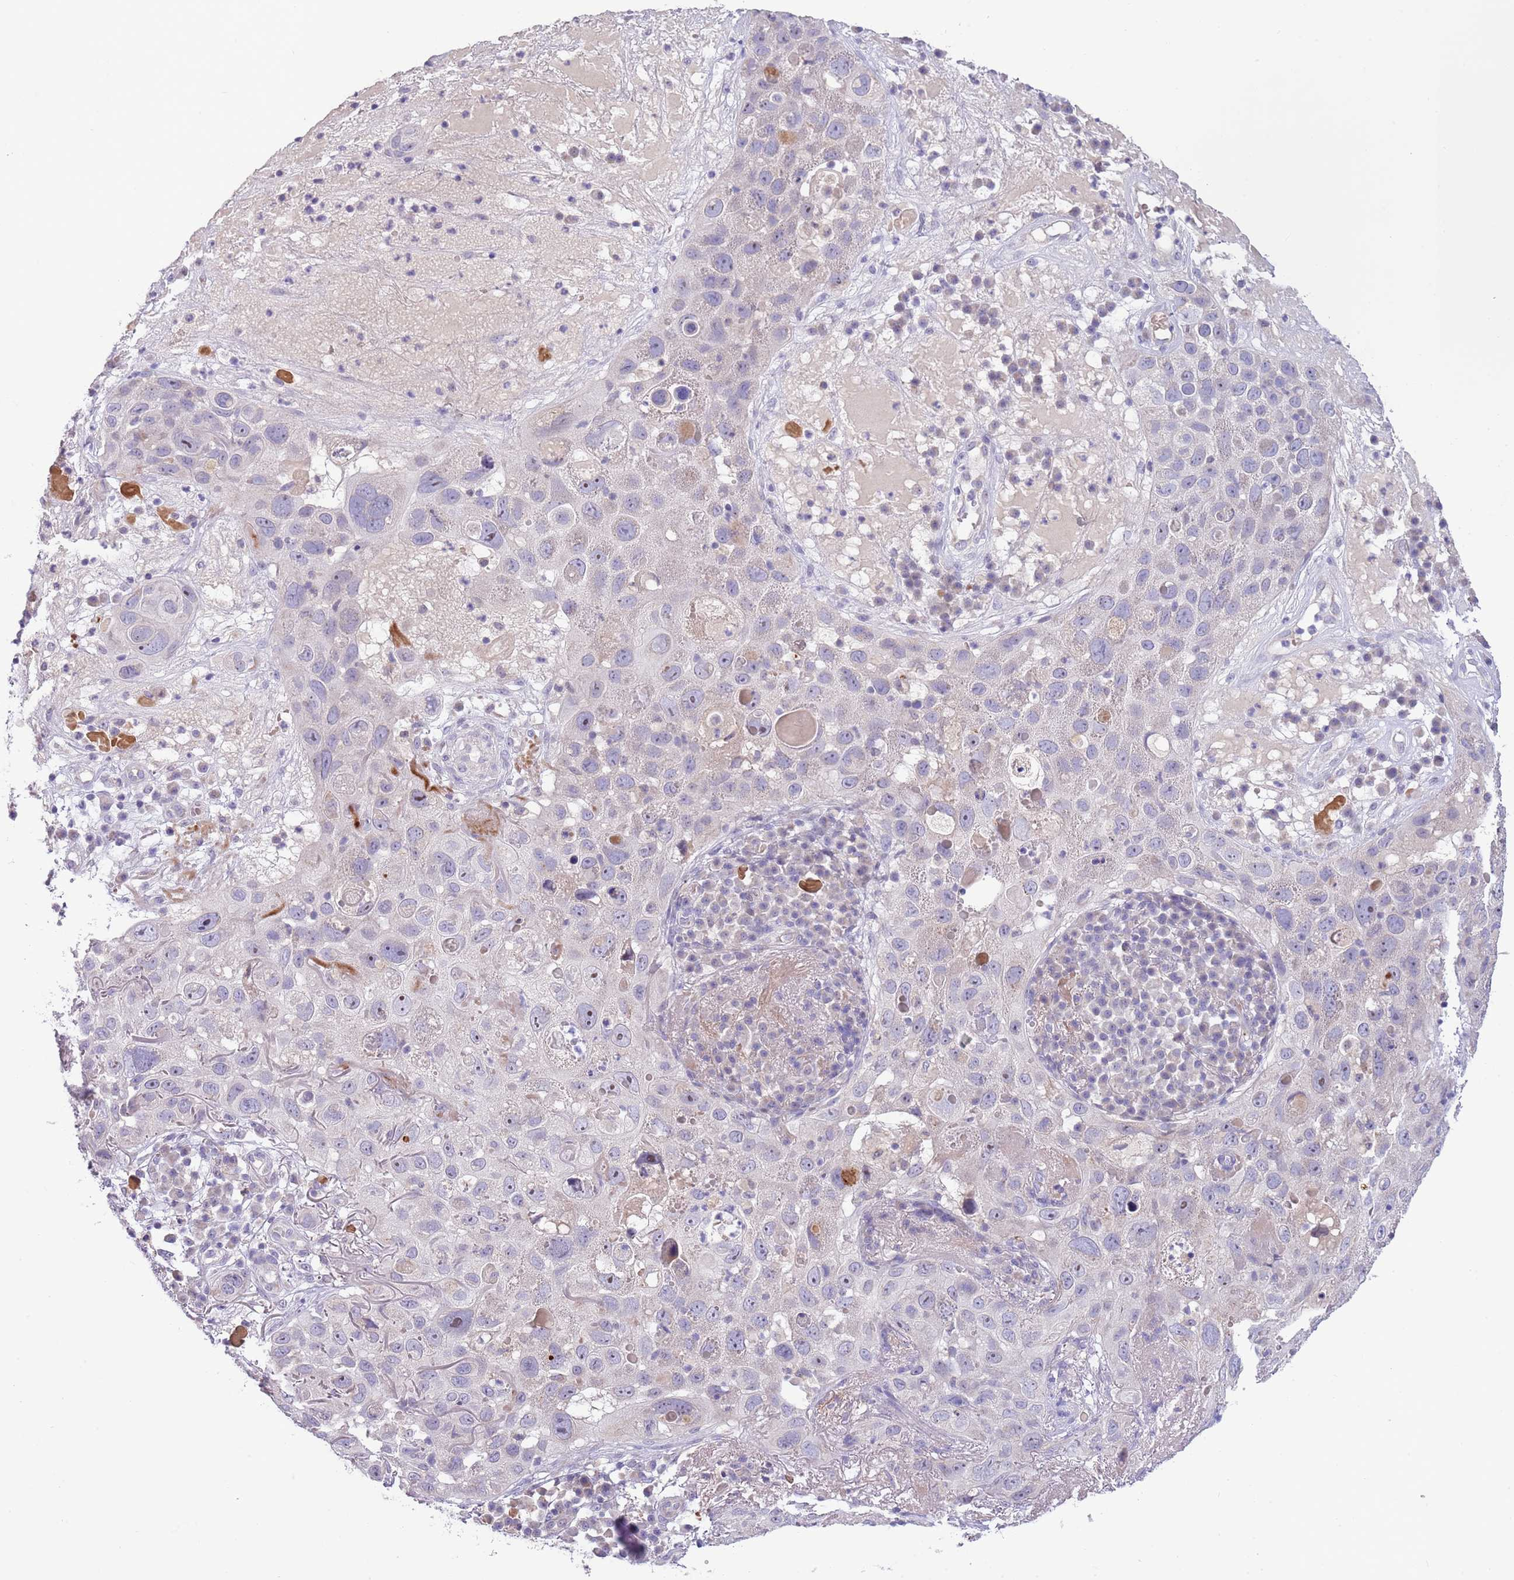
{"staining": {"intensity": "negative", "quantity": "none", "location": "none"}, "tissue": "skin cancer", "cell_type": "Tumor cells", "image_type": "cancer", "snomed": [{"axis": "morphology", "description": "Squamous cell carcinoma in situ, NOS"}, {"axis": "morphology", "description": "Squamous cell carcinoma, NOS"}, {"axis": "topography", "description": "Skin"}], "caption": "Immunohistochemistry (IHC) micrograph of neoplastic tissue: human skin cancer (squamous cell carcinoma in situ) stained with DAB (3,3'-diaminobenzidine) shows no significant protein staining in tumor cells.", "gene": "AP1S2", "patient": {"sex": "male", "age": 93}}